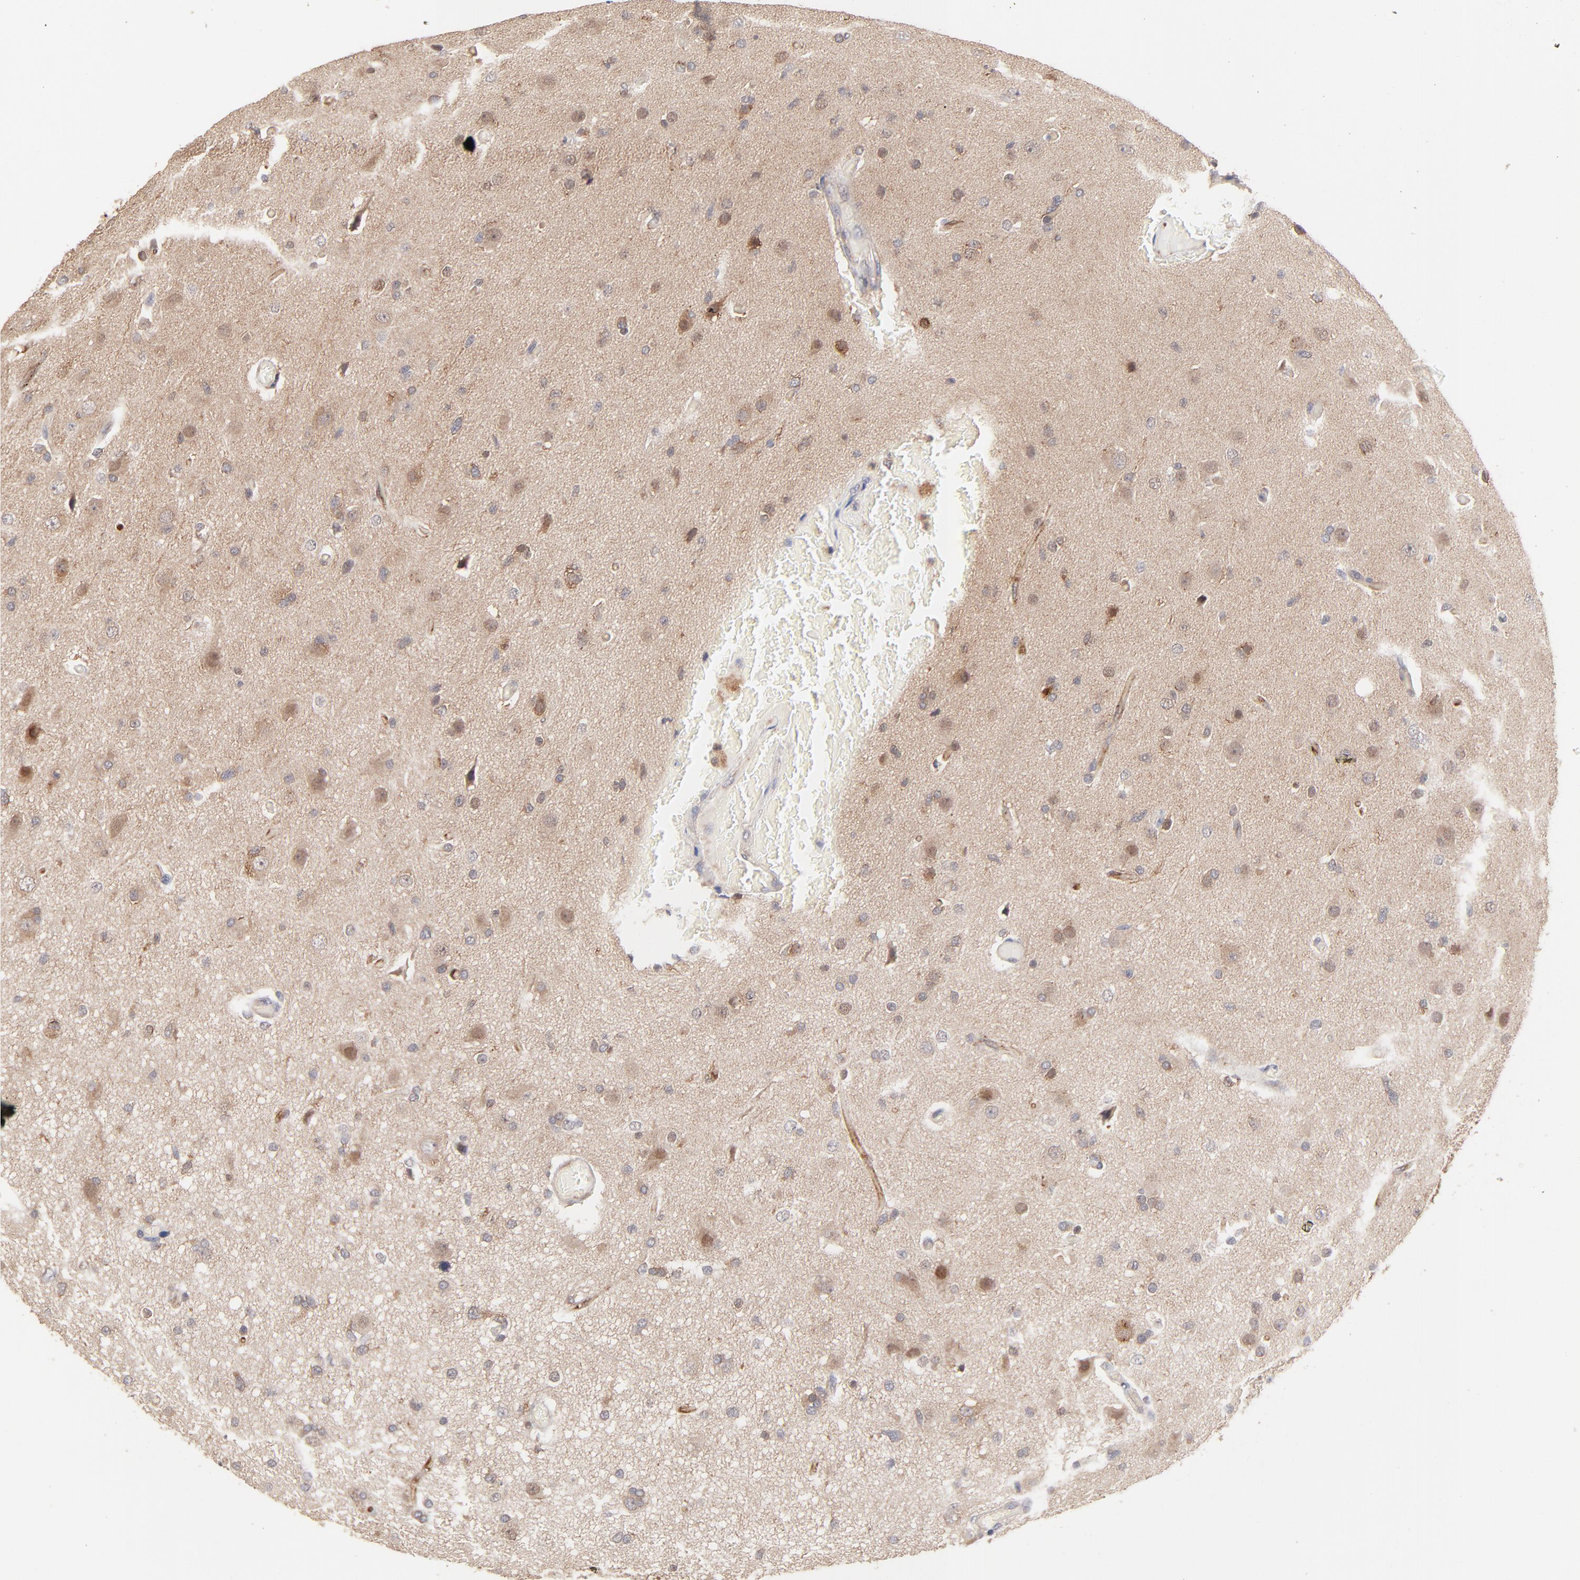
{"staining": {"intensity": "weak", "quantity": ">75%", "location": "cytoplasmic/membranous"}, "tissue": "glioma", "cell_type": "Tumor cells", "image_type": "cancer", "snomed": [{"axis": "morphology", "description": "Glioma, malignant, High grade"}, {"axis": "topography", "description": "Brain"}], "caption": "About >75% of tumor cells in high-grade glioma (malignant) show weak cytoplasmic/membranous protein staining as visualized by brown immunohistochemical staining.", "gene": "IVNS1ABP", "patient": {"sex": "male", "age": 33}}